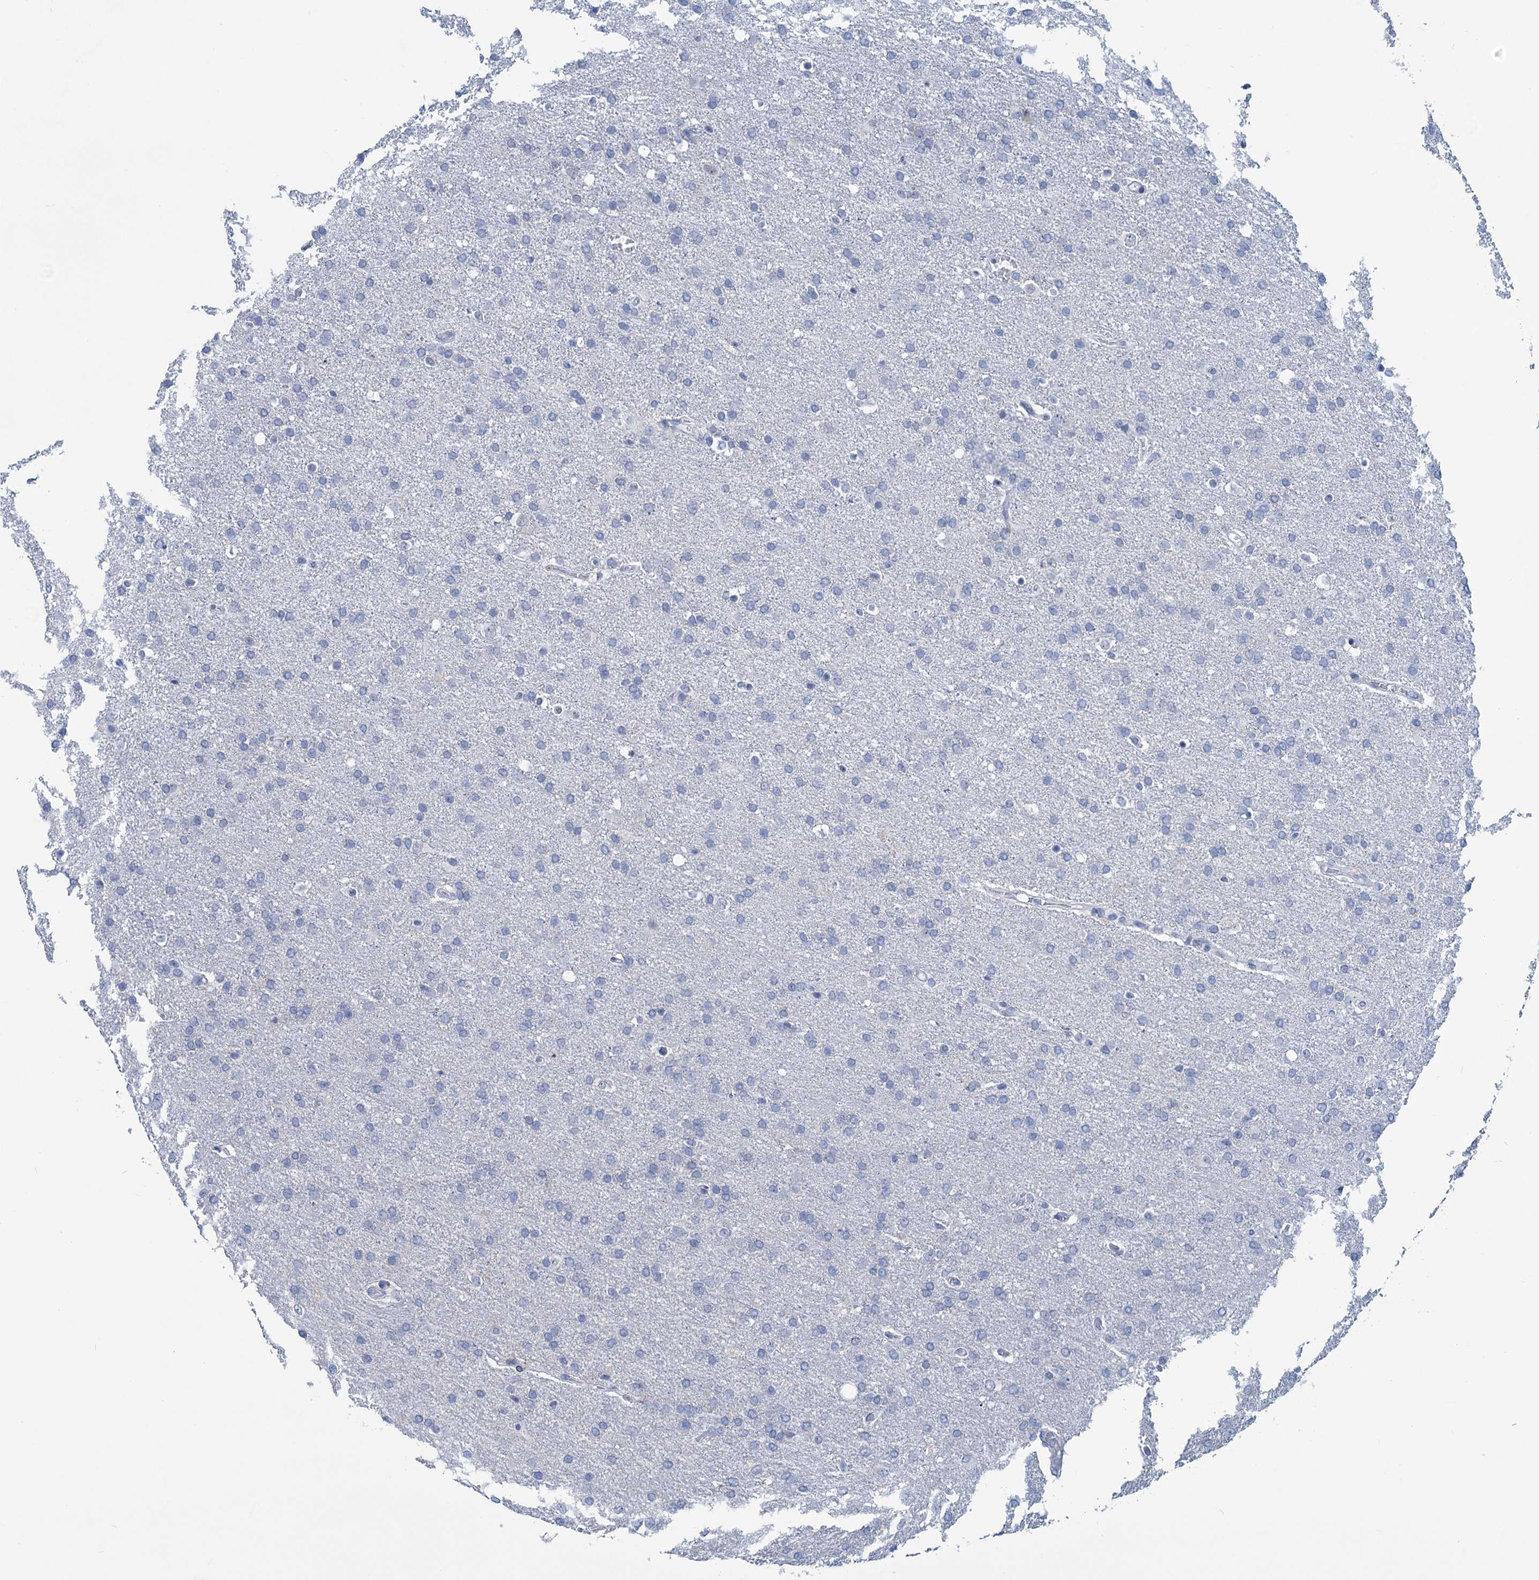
{"staining": {"intensity": "negative", "quantity": "none", "location": "none"}, "tissue": "glioma", "cell_type": "Tumor cells", "image_type": "cancer", "snomed": [{"axis": "morphology", "description": "Glioma, malignant, High grade"}, {"axis": "topography", "description": "Brain"}], "caption": "Tumor cells are negative for protein expression in human high-grade glioma (malignant).", "gene": "NEU3", "patient": {"sex": "male", "age": 72}}